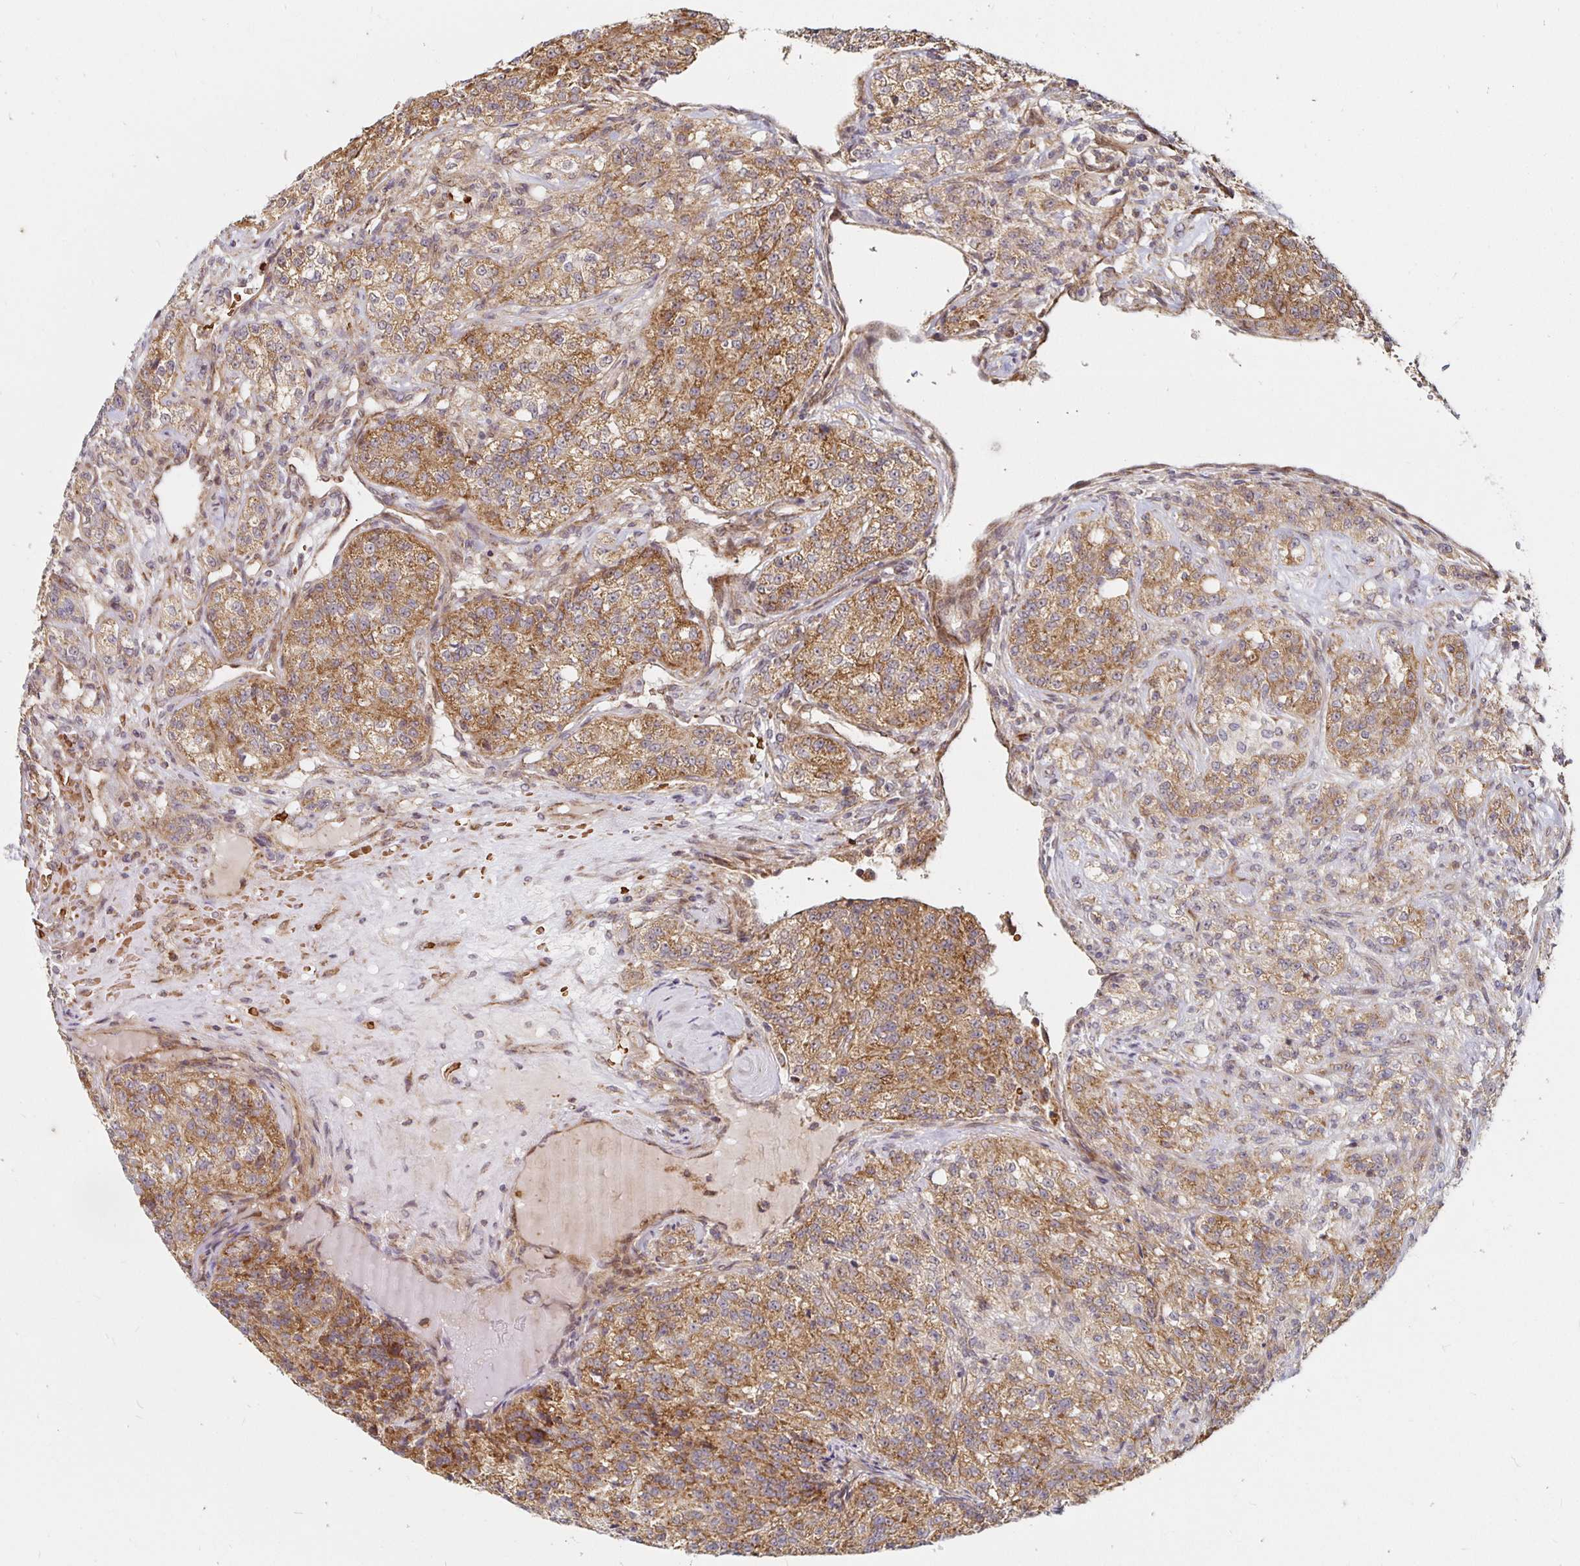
{"staining": {"intensity": "moderate", "quantity": ">75%", "location": "cytoplasmic/membranous"}, "tissue": "renal cancer", "cell_type": "Tumor cells", "image_type": "cancer", "snomed": [{"axis": "morphology", "description": "Adenocarcinoma, NOS"}, {"axis": "topography", "description": "Kidney"}], "caption": "High-power microscopy captured an immunohistochemistry photomicrograph of adenocarcinoma (renal), revealing moderate cytoplasmic/membranous staining in approximately >75% of tumor cells. The protein of interest is stained brown, and the nuclei are stained in blue (DAB (3,3'-diaminobenzidine) IHC with brightfield microscopy, high magnification).", "gene": "MRPL28", "patient": {"sex": "female", "age": 63}}